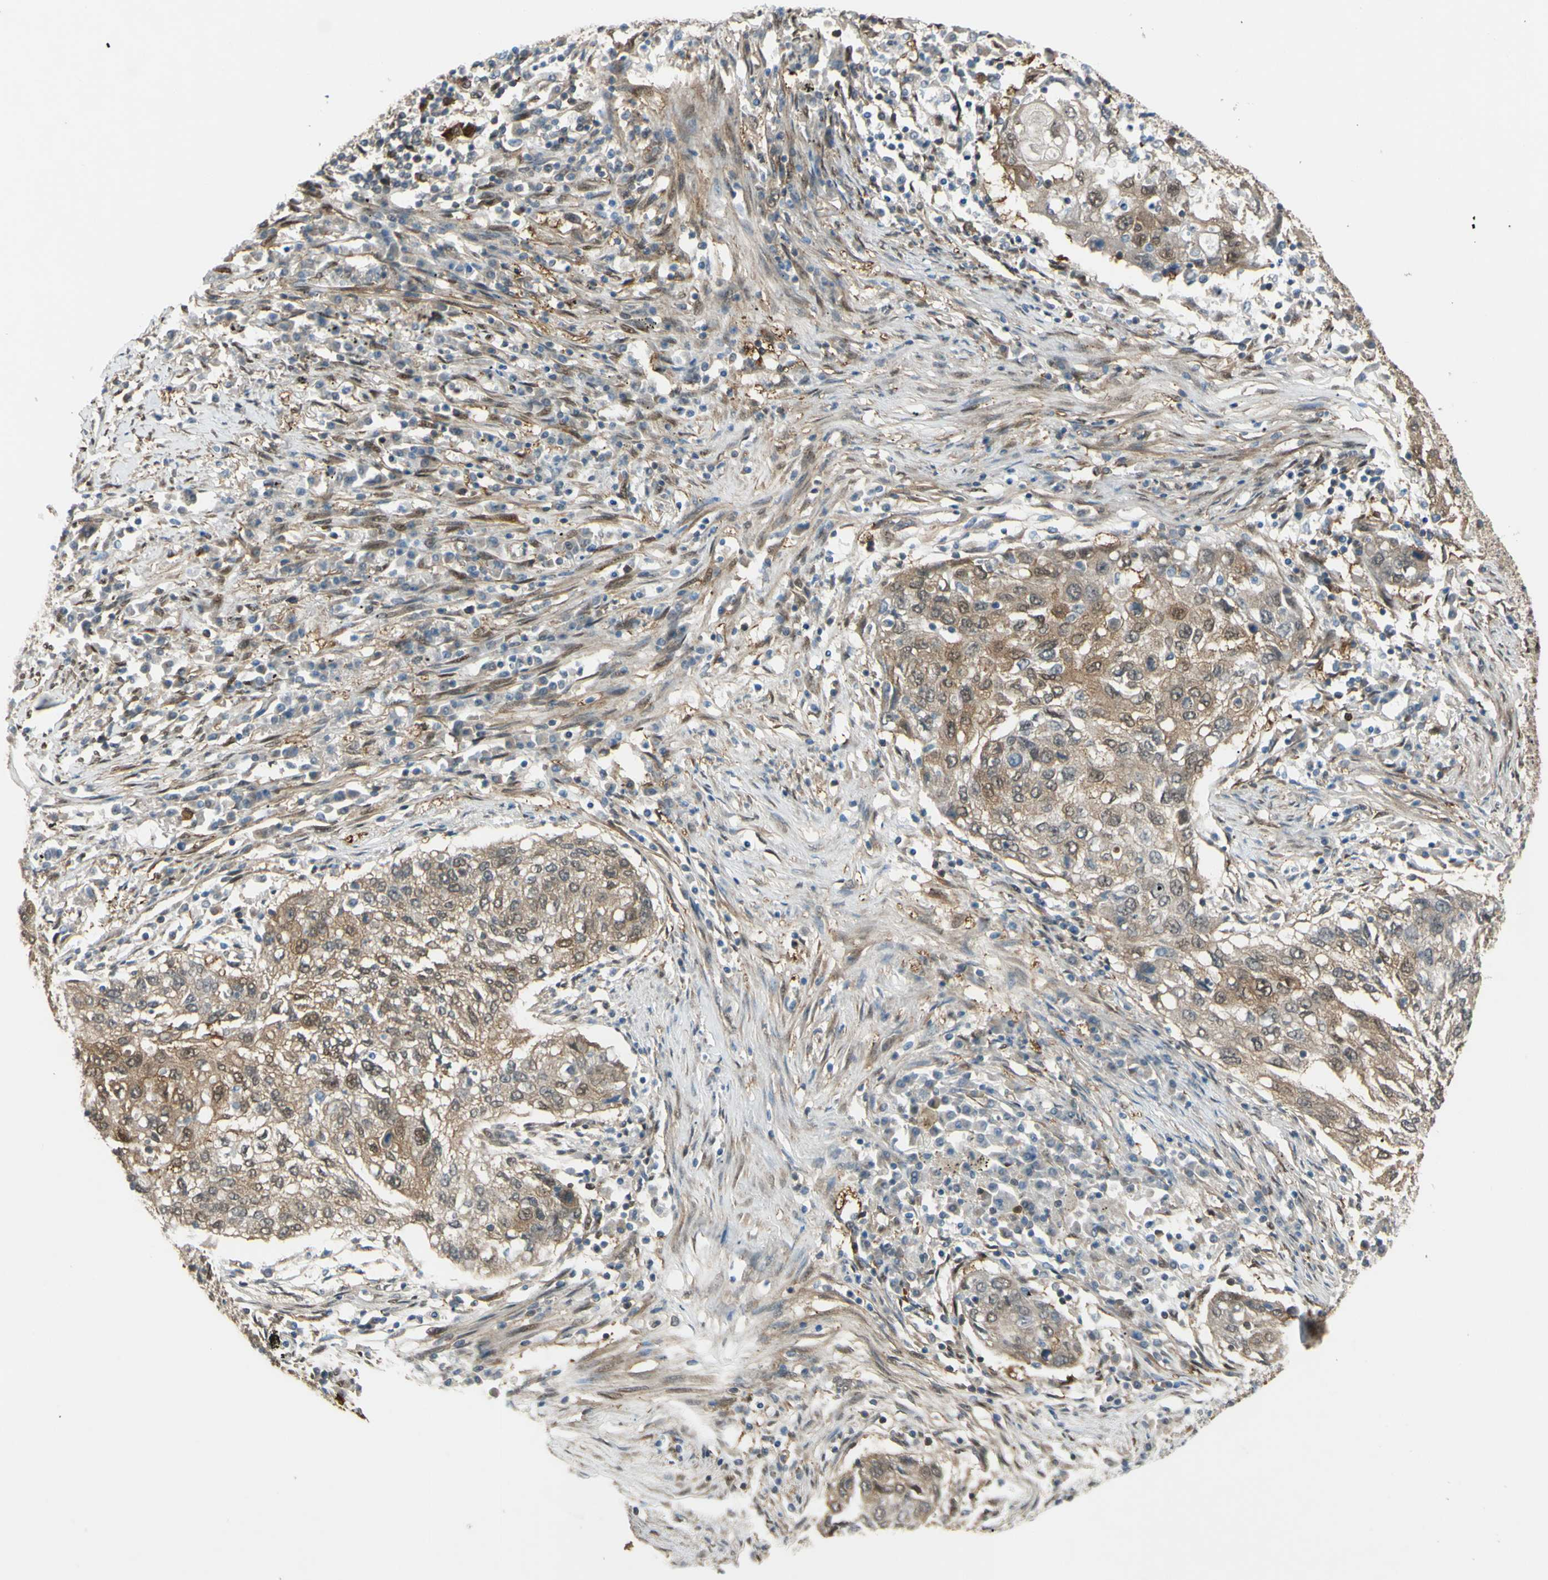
{"staining": {"intensity": "moderate", "quantity": ">75%", "location": "cytoplasmic/membranous"}, "tissue": "lung cancer", "cell_type": "Tumor cells", "image_type": "cancer", "snomed": [{"axis": "morphology", "description": "Squamous cell carcinoma, NOS"}, {"axis": "topography", "description": "Lung"}], "caption": "Protein expression analysis of human lung squamous cell carcinoma reveals moderate cytoplasmic/membranous staining in about >75% of tumor cells. (DAB (3,3'-diaminobenzidine) IHC with brightfield microscopy, high magnification).", "gene": "YWHAQ", "patient": {"sex": "female", "age": 63}}